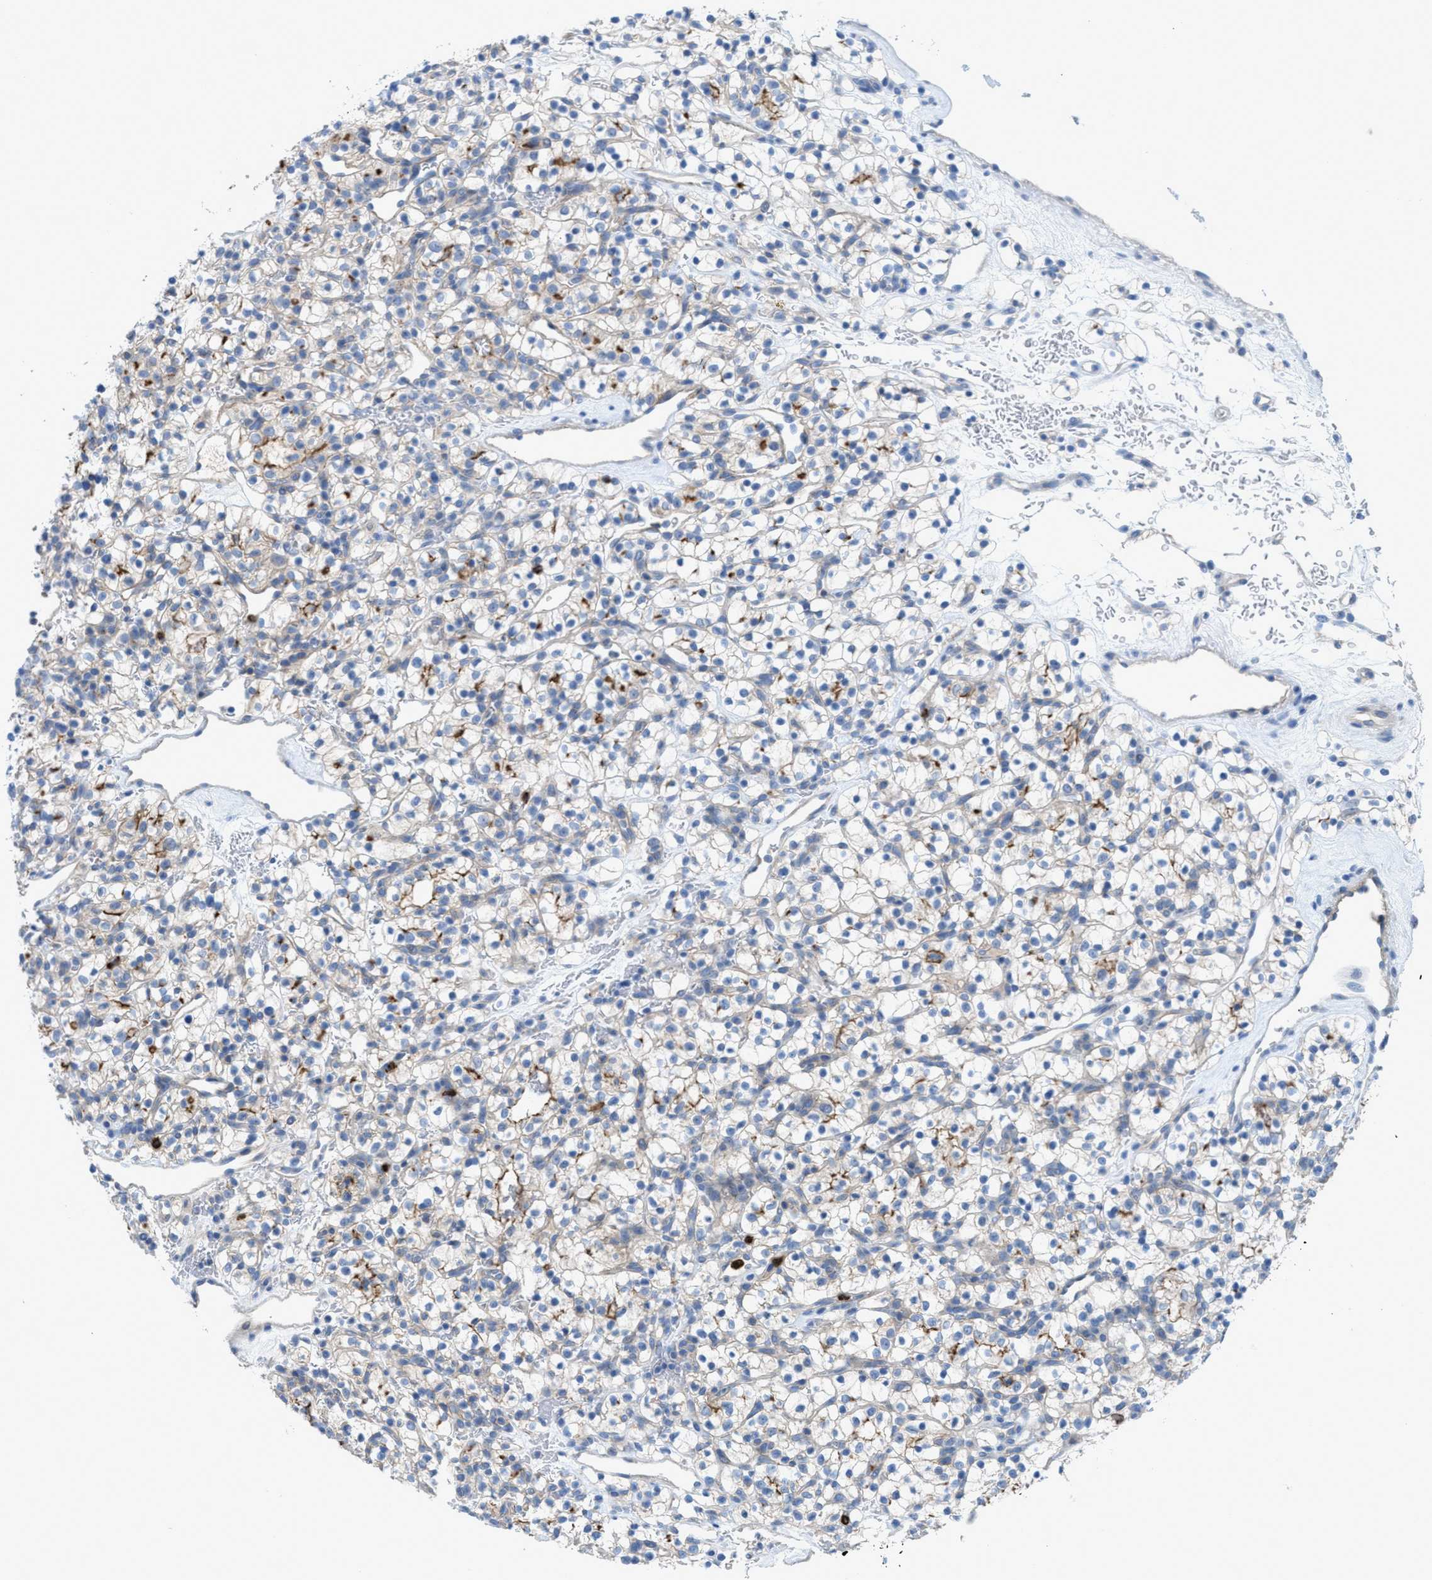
{"staining": {"intensity": "moderate", "quantity": "<25%", "location": "cytoplasmic/membranous"}, "tissue": "renal cancer", "cell_type": "Tumor cells", "image_type": "cancer", "snomed": [{"axis": "morphology", "description": "Adenocarcinoma, NOS"}, {"axis": "topography", "description": "Kidney"}], "caption": "Immunohistochemical staining of renal adenocarcinoma reveals moderate cytoplasmic/membranous protein positivity in about <25% of tumor cells.", "gene": "CMTM1", "patient": {"sex": "female", "age": 57}}